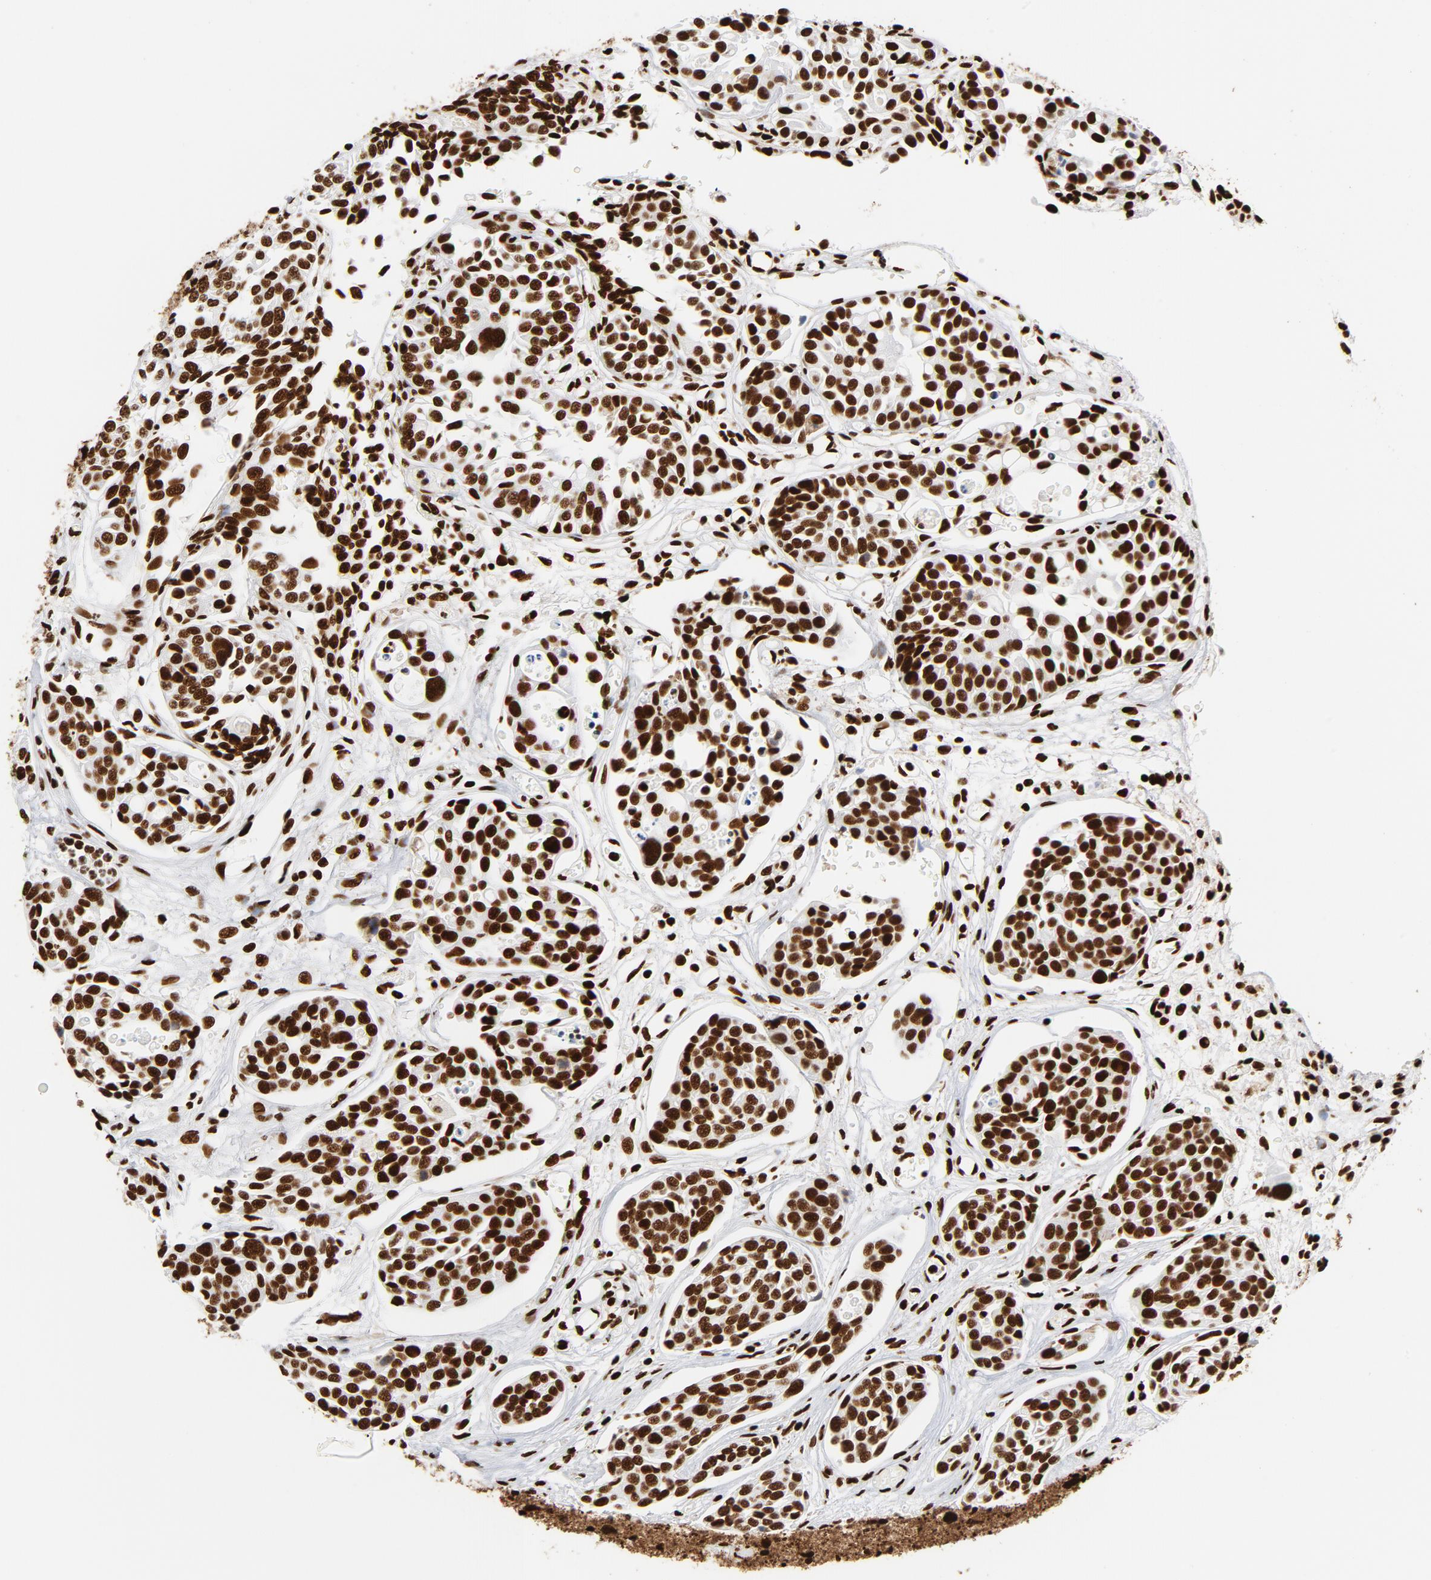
{"staining": {"intensity": "strong", "quantity": ">75%", "location": "nuclear"}, "tissue": "urothelial cancer", "cell_type": "Tumor cells", "image_type": "cancer", "snomed": [{"axis": "morphology", "description": "Urothelial carcinoma, High grade"}, {"axis": "topography", "description": "Urinary bladder"}], "caption": "The photomicrograph reveals staining of urothelial carcinoma (high-grade), revealing strong nuclear protein staining (brown color) within tumor cells. The staining is performed using DAB (3,3'-diaminobenzidine) brown chromogen to label protein expression. The nuclei are counter-stained blue using hematoxylin.", "gene": "XRCC6", "patient": {"sex": "male", "age": 78}}